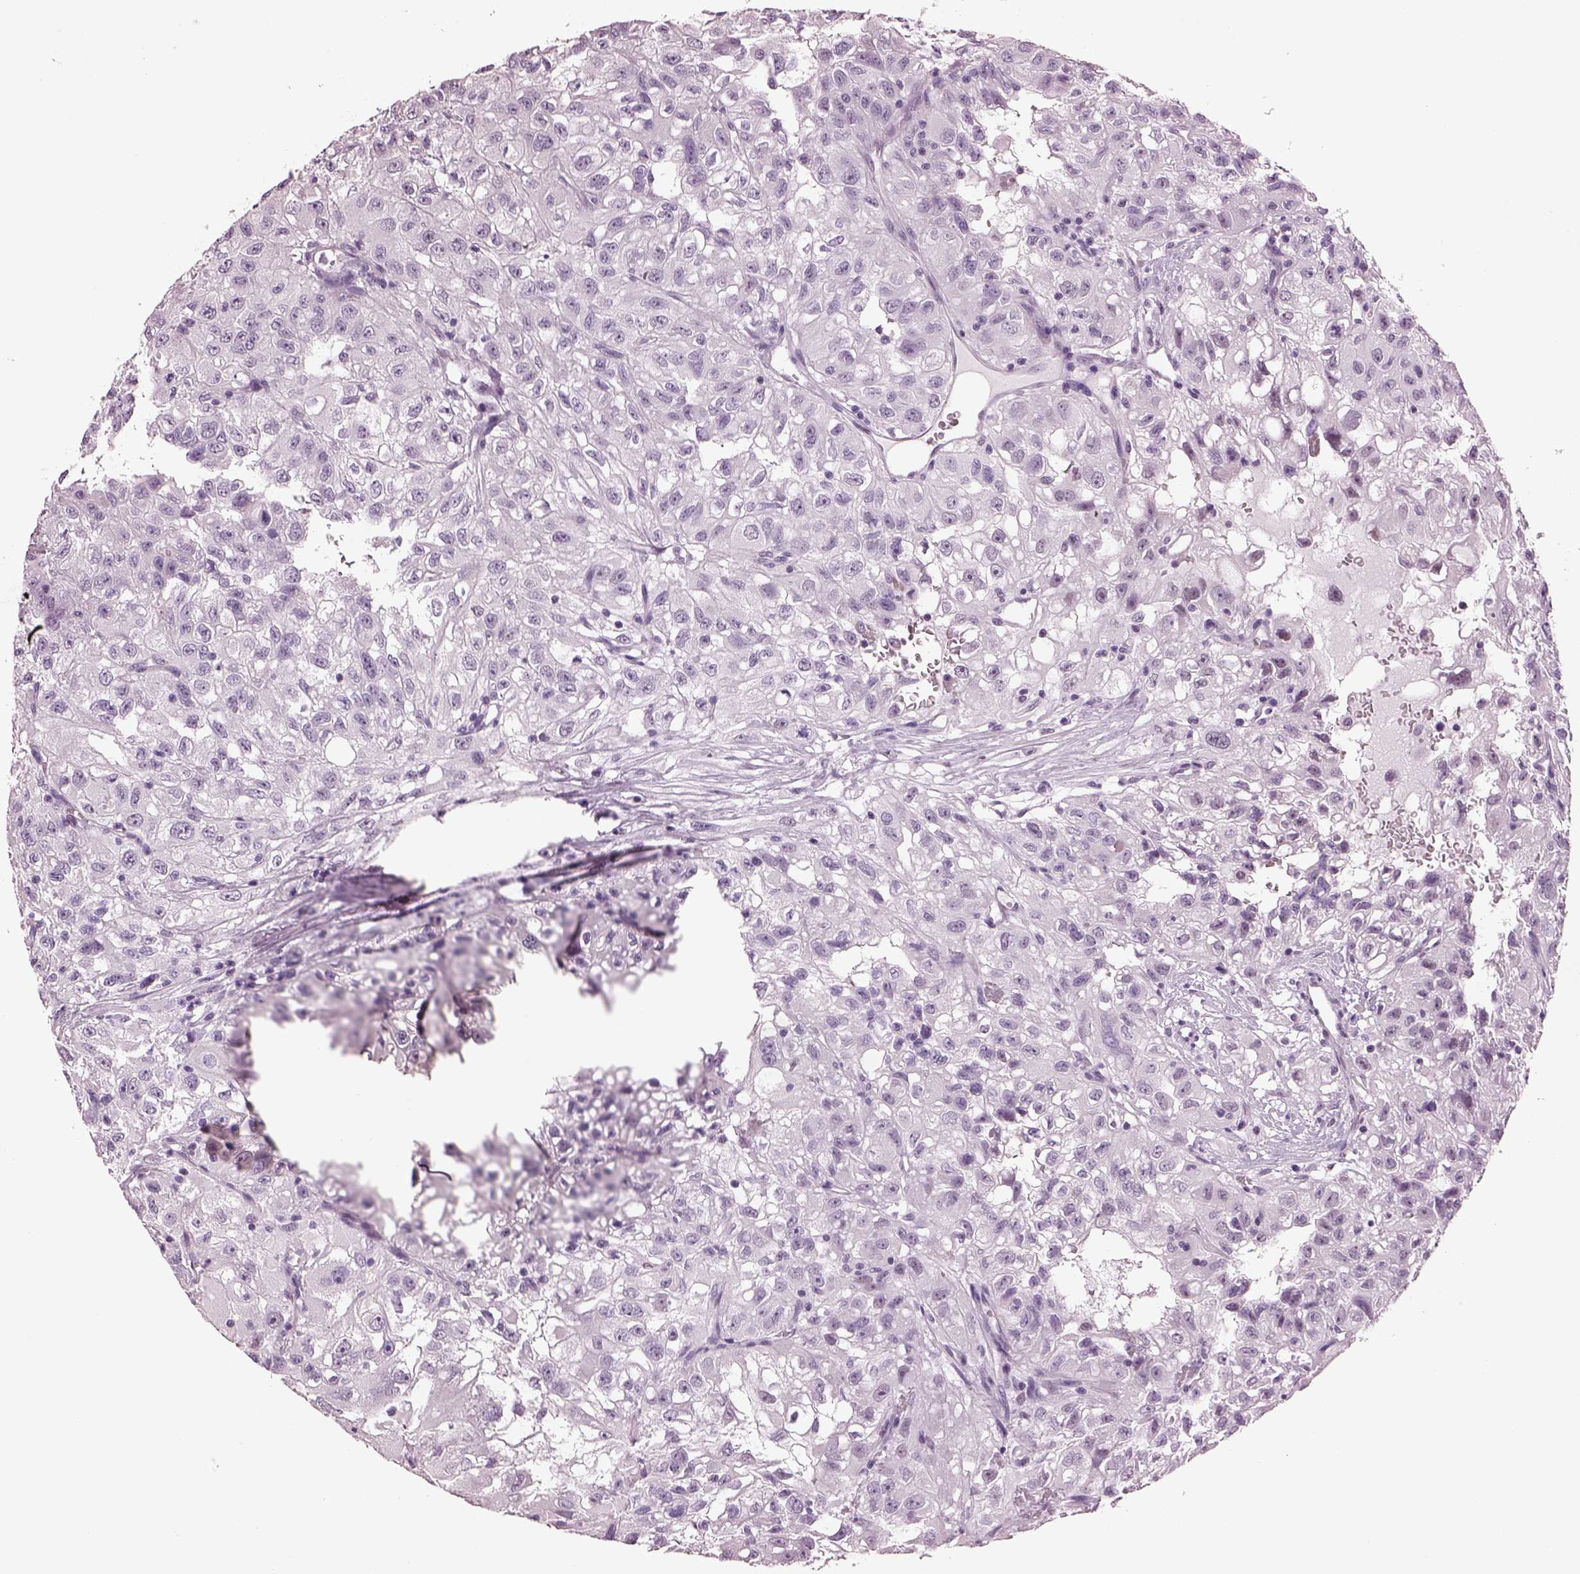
{"staining": {"intensity": "negative", "quantity": "none", "location": "none"}, "tissue": "renal cancer", "cell_type": "Tumor cells", "image_type": "cancer", "snomed": [{"axis": "morphology", "description": "Adenocarcinoma, NOS"}, {"axis": "topography", "description": "Kidney"}], "caption": "Immunohistochemical staining of adenocarcinoma (renal) shows no significant expression in tumor cells.", "gene": "ACOD1", "patient": {"sex": "male", "age": 64}}